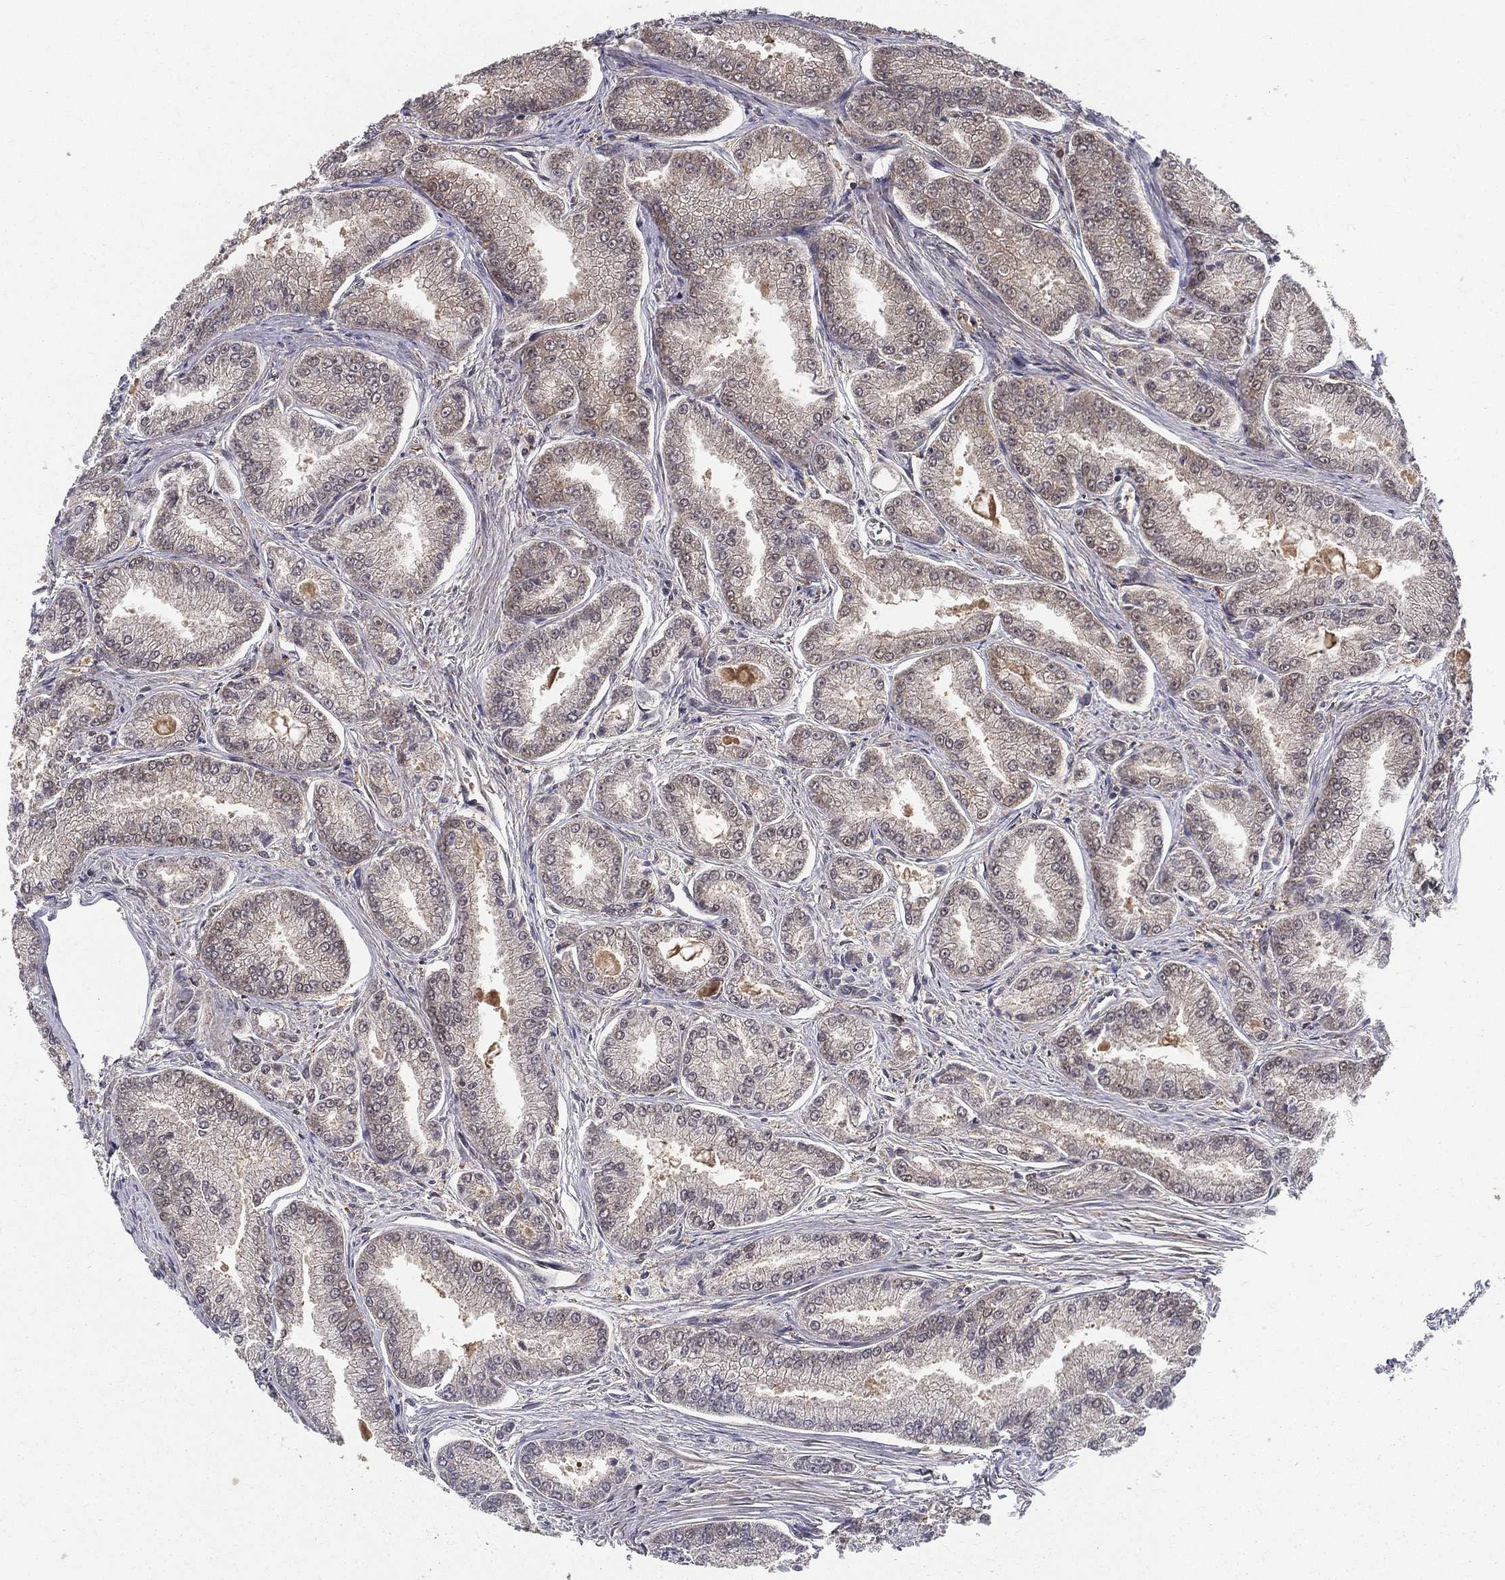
{"staining": {"intensity": "weak", "quantity": "25%-75%", "location": "cytoplasmic/membranous,nuclear"}, "tissue": "prostate cancer", "cell_type": "Tumor cells", "image_type": "cancer", "snomed": [{"axis": "morphology", "description": "Adenocarcinoma, NOS"}, {"axis": "morphology", "description": "Adenocarcinoma, High grade"}, {"axis": "topography", "description": "Prostate"}], "caption": "A low amount of weak cytoplasmic/membranous and nuclear positivity is seen in about 25%-75% of tumor cells in adenocarcinoma (high-grade) (prostate) tissue.", "gene": "CARM1", "patient": {"sex": "male", "age": 70}}